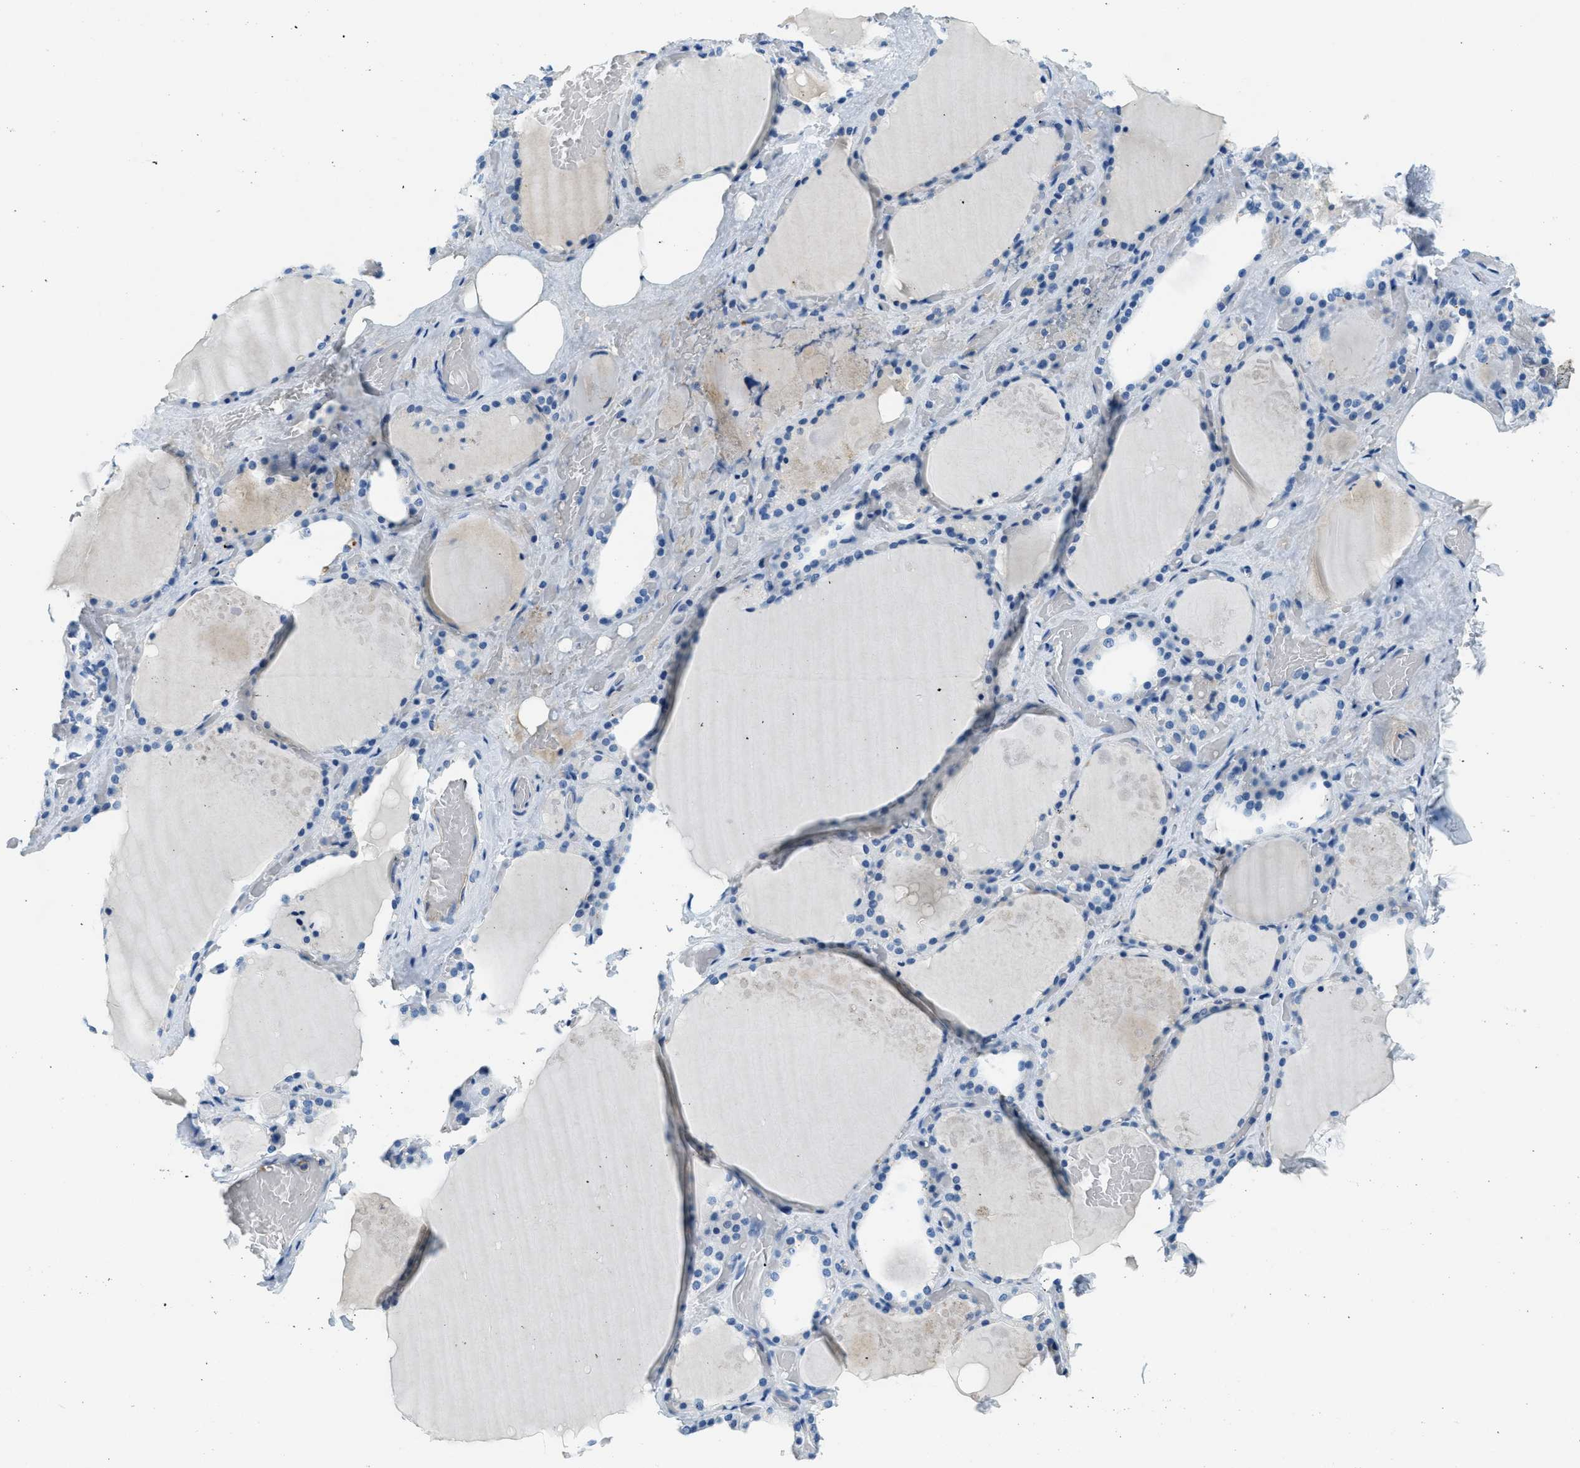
{"staining": {"intensity": "negative", "quantity": "none", "location": "none"}, "tissue": "thyroid gland", "cell_type": "Glandular cells", "image_type": "normal", "snomed": [{"axis": "morphology", "description": "Normal tissue, NOS"}, {"axis": "topography", "description": "Thyroid gland"}], "caption": "IHC of unremarkable thyroid gland shows no positivity in glandular cells. (Brightfield microscopy of DAB immunohistochemistry (IHC) at high magnification).", "gene": "A2M", "patient": {"sex": "male", "age": 61}}